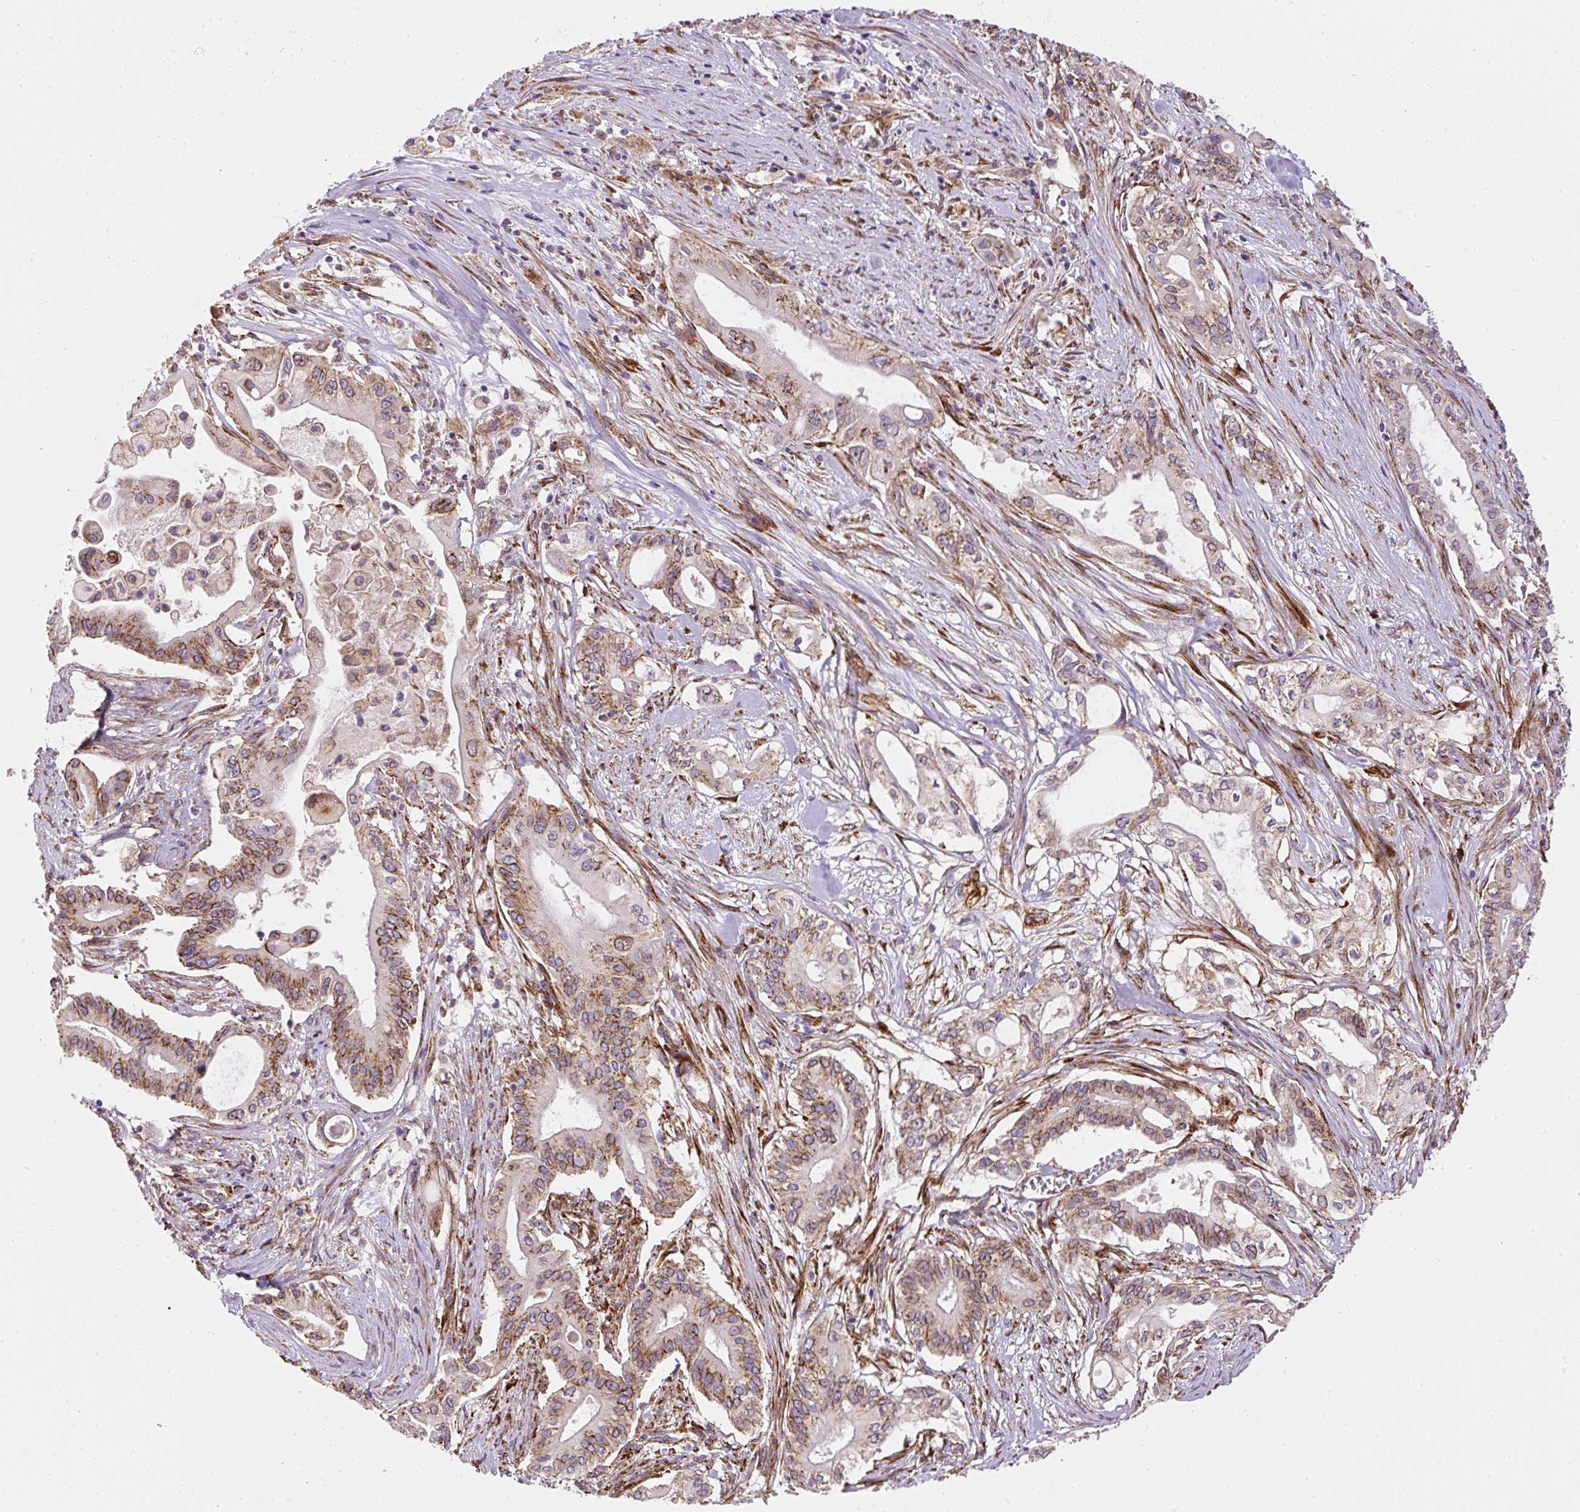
{"staining": {"intensity": "moderate", "quantity": ">75%", "location": "cytoplasmic/membranous"}, "tissue": "pancreatic cancer", "cell_type": "Tumor cells", "image_type": "cancer", "snomed": [{"axis": "morphology", "description": "Adenocarcinoma, NOS"}, {"axis": "topography", "description": "Pancreas"}], "caption": "A histopathology image of human pancreatic cancer (adenocarcinoma) stained for a protein displays moderate cytoplasmic/membranous brown staining in tumor cells.", "gene": "RNF170", "patient": {"sex": "female", "age": 68}}